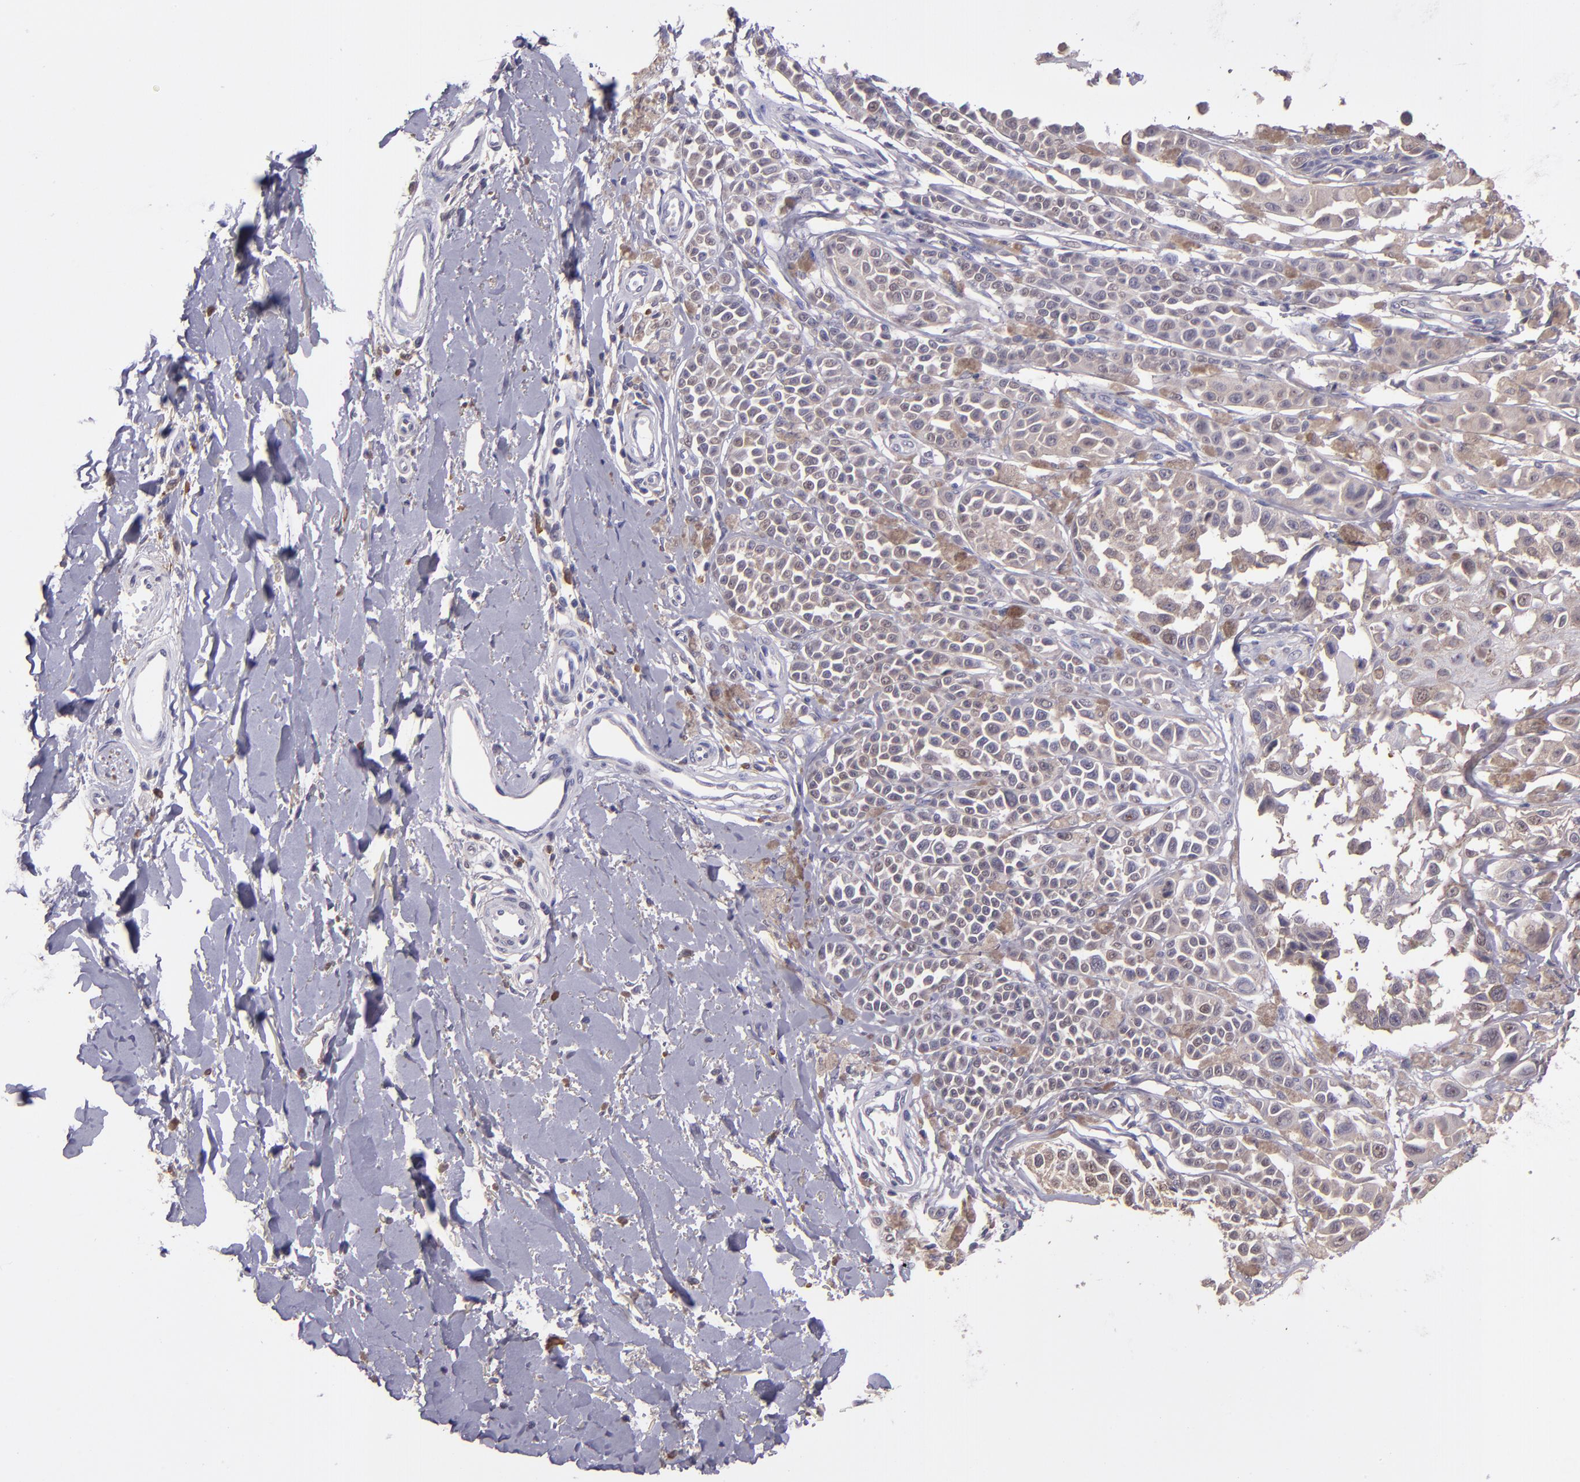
{"staining": {"intensity": "weak", "quantity": ">75%", "location": "cytoplasmic/membranous"}, "tissue": "melanoma", "cell_type": "Tumor cells", "image_type": "cancer", "snomed": [{"axis": "morphology", "description": "Malignant melanoma, NOS"}, {"axis": "topography", "description": "Skin"}], "caption": "Immunohistochemical staining of human malignant melanoma displays low levels of weak cytoplasmic/membranous protein expression in approximately >75% of tumor cells. The staining was performed using DAB (3,3'-diaminobenzidine) to visualize the protein expression in brown, while the nuclei were stained in blue with hematoxylin (Magnification: 20x).", "gene": "PAPPA", "patient": {"sex": "female", "age": 38}}